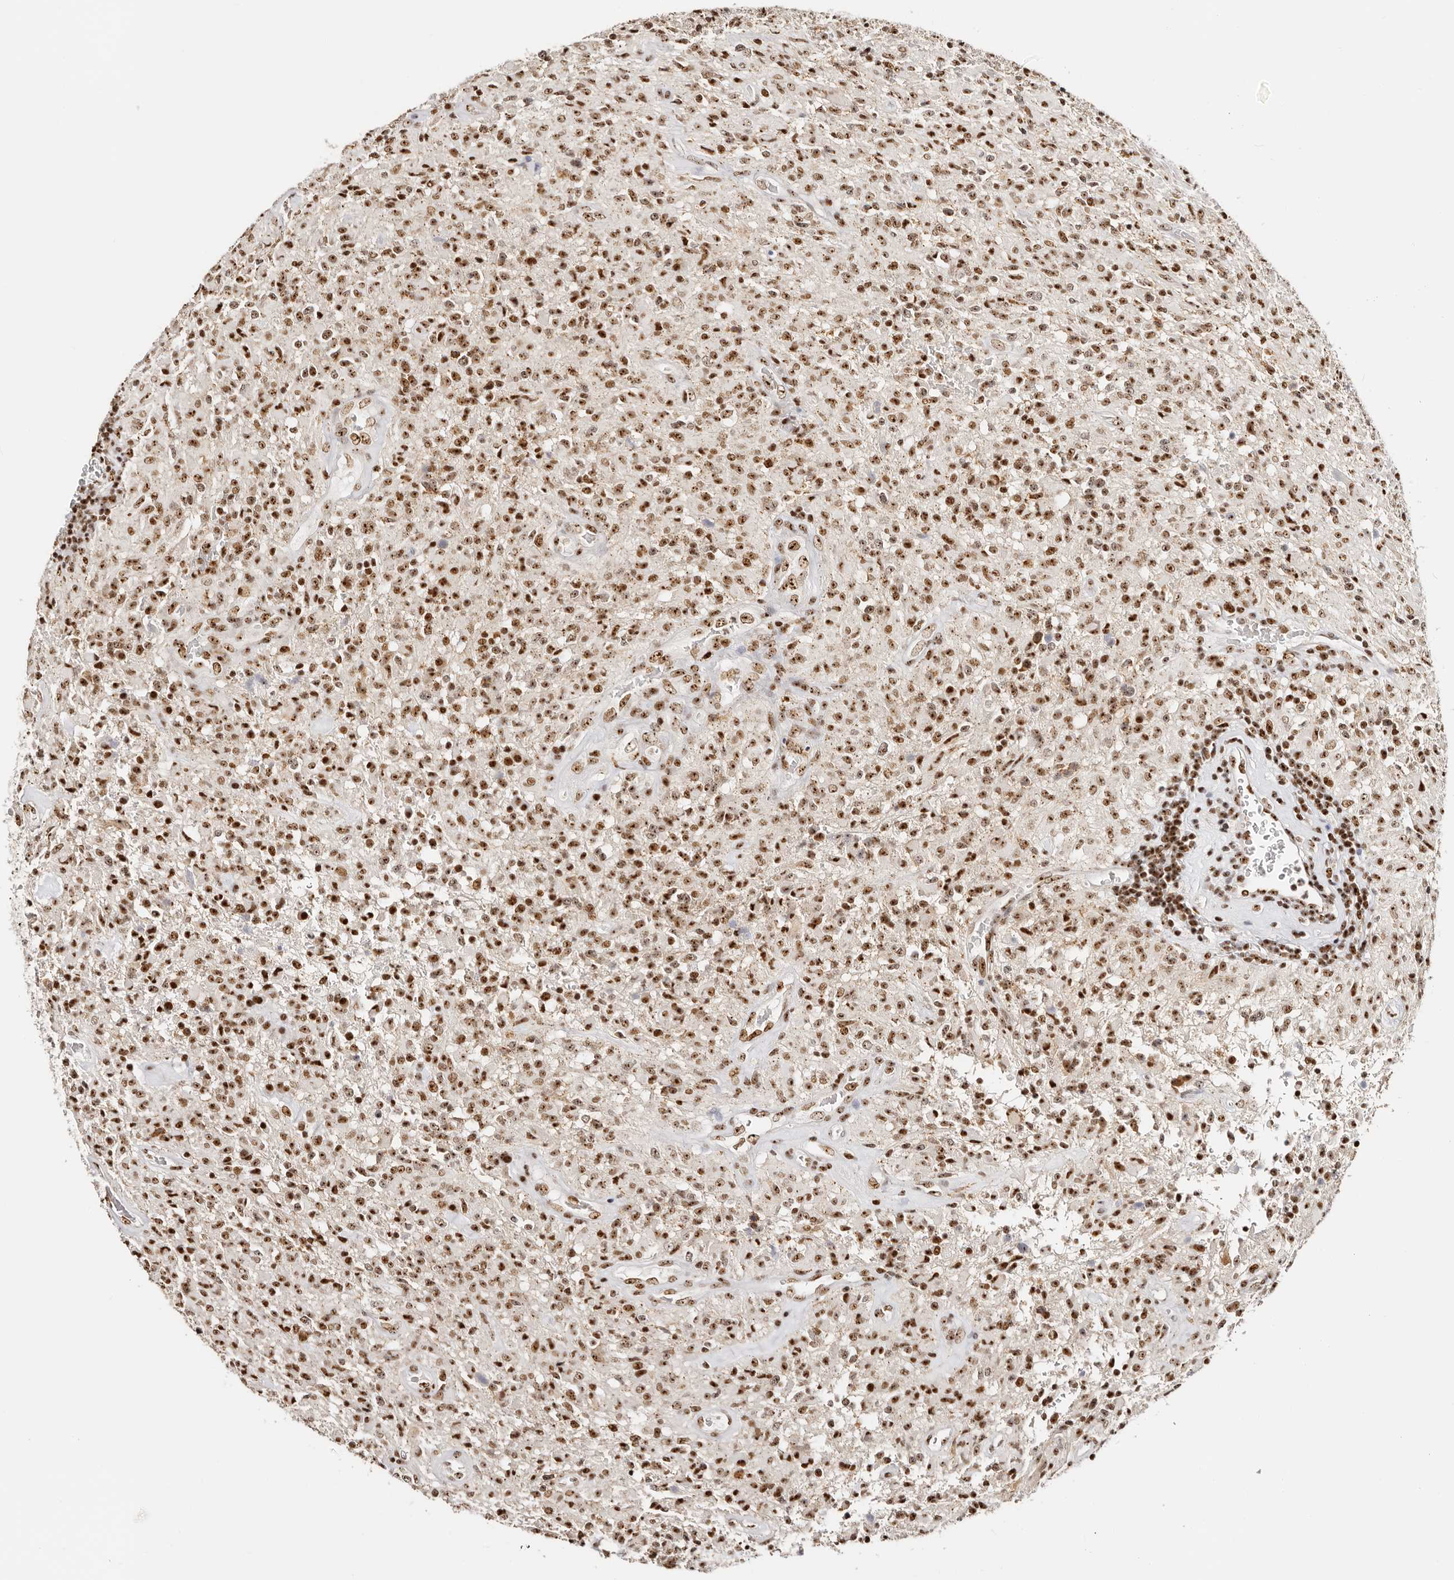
{"staining": {"intensity": "strong", "quantity": ">75%", "location": "nuclear"}, "tissue": "glioma", "cell_type": "Tumor cells", "image_type": "cancer", "snomed": [{"axis": "morphology", "description": "Glioma, malignant, High grade"}, {"axis": "topography", "description": "Brain"}], "caption": "Protein expression analysis of human glioma reveals strong nuclear staining in approximately >75% of tumor cells.", "gene": "IQGAP3", "patient": {"sex": "female", "age": 57}}